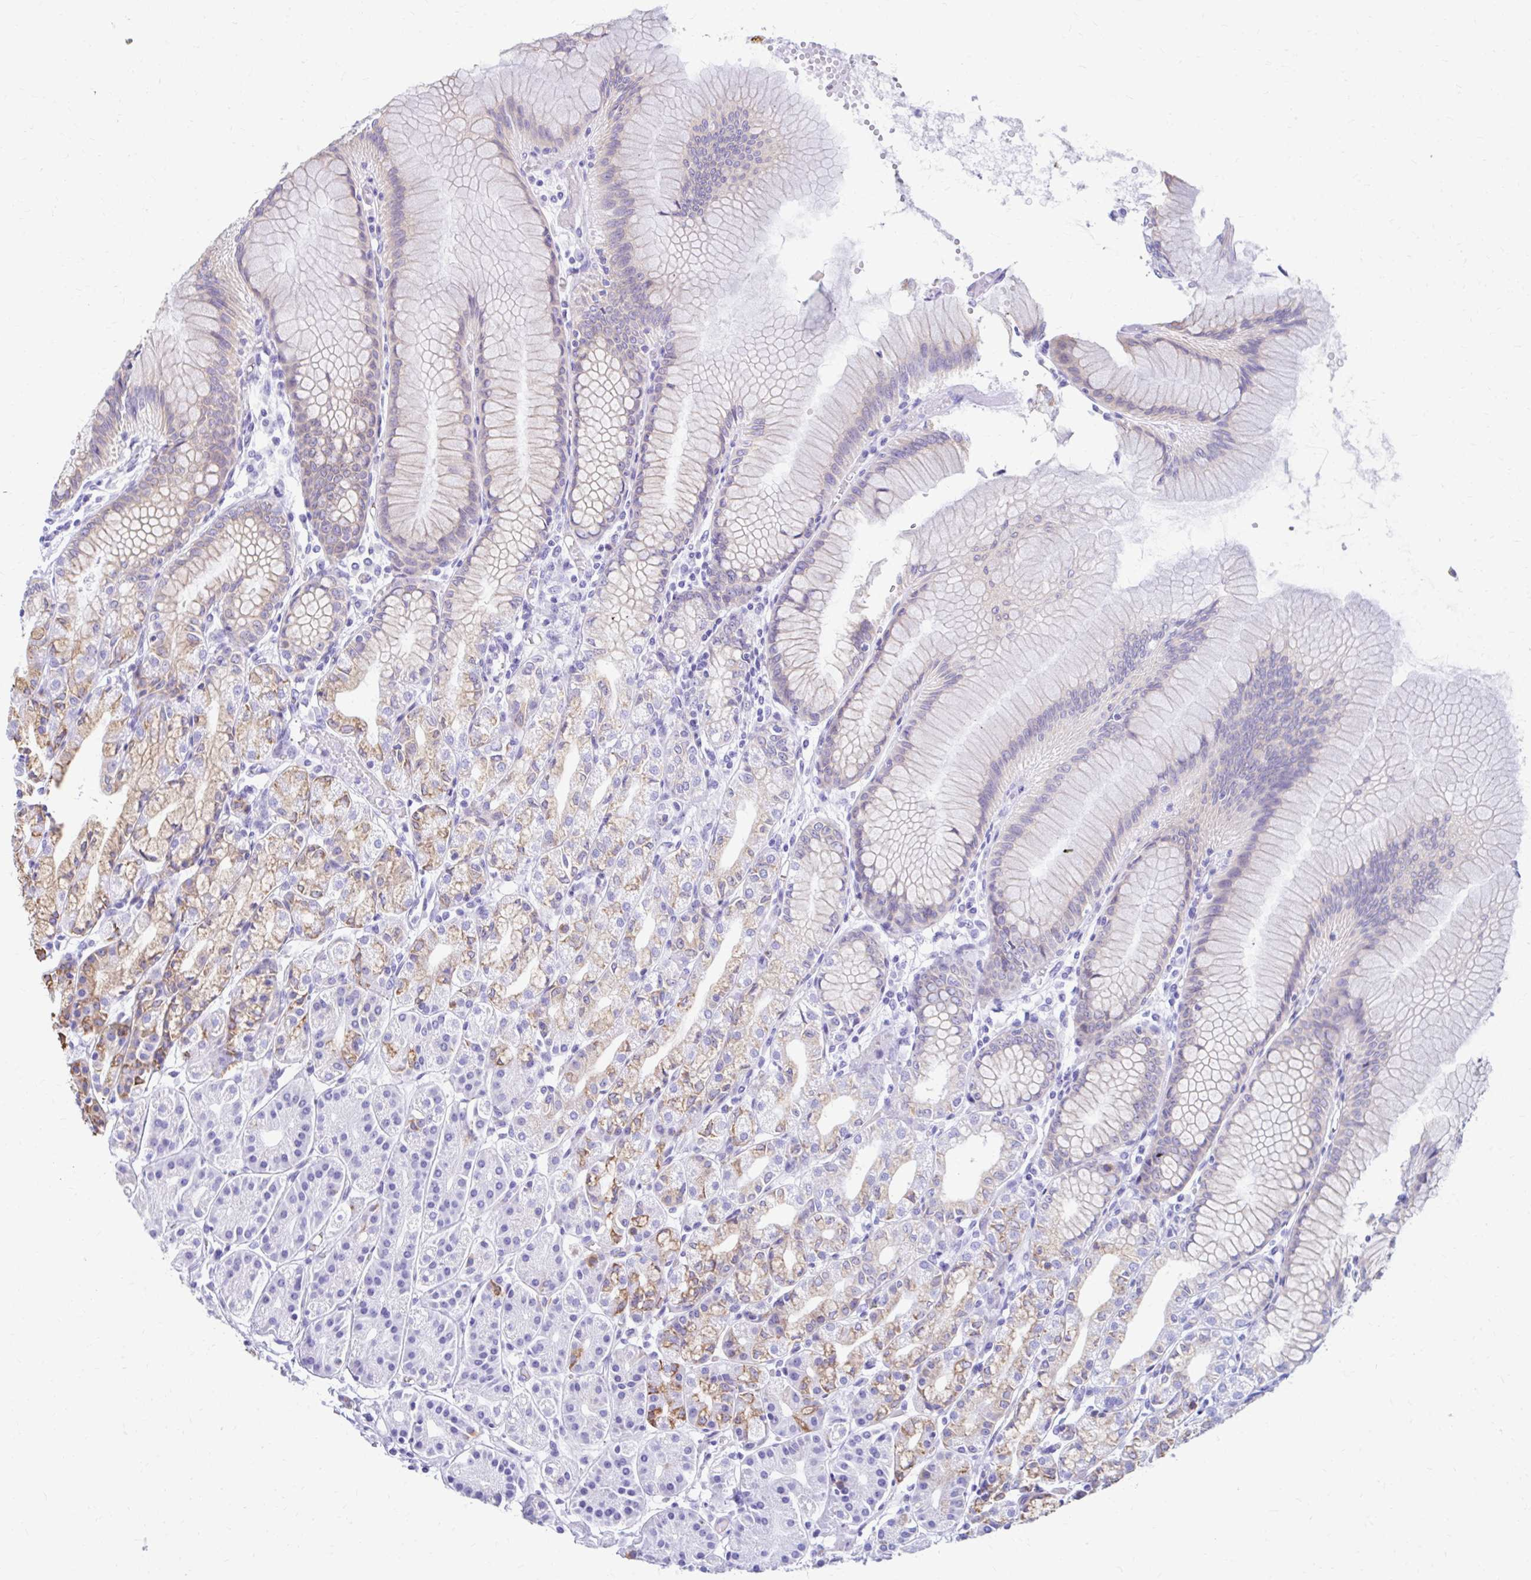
{"staining": {"intensity": "moderate", "quantity": "<25%", "location": "cytoplasmic/membranous"}, "tissue": "stomach", "cell_type": "Glandular cells", "image_type": "normal", "snomed": [{"axis": "morphology", "description": "Normal tissue, NOS"}, {"axis": "topography", "description": "Stomach"}], "caption": "This histopathology image exhibits normal stomach stained with immunohistochemistry to label a protein in brown. The cytoplasmic/membranous of glandular cells show moderate positivity for the protein. Nuclei are counter-stained blue.", "gene": "NSG2", "patient": {"sex": "female", "age": 57}}